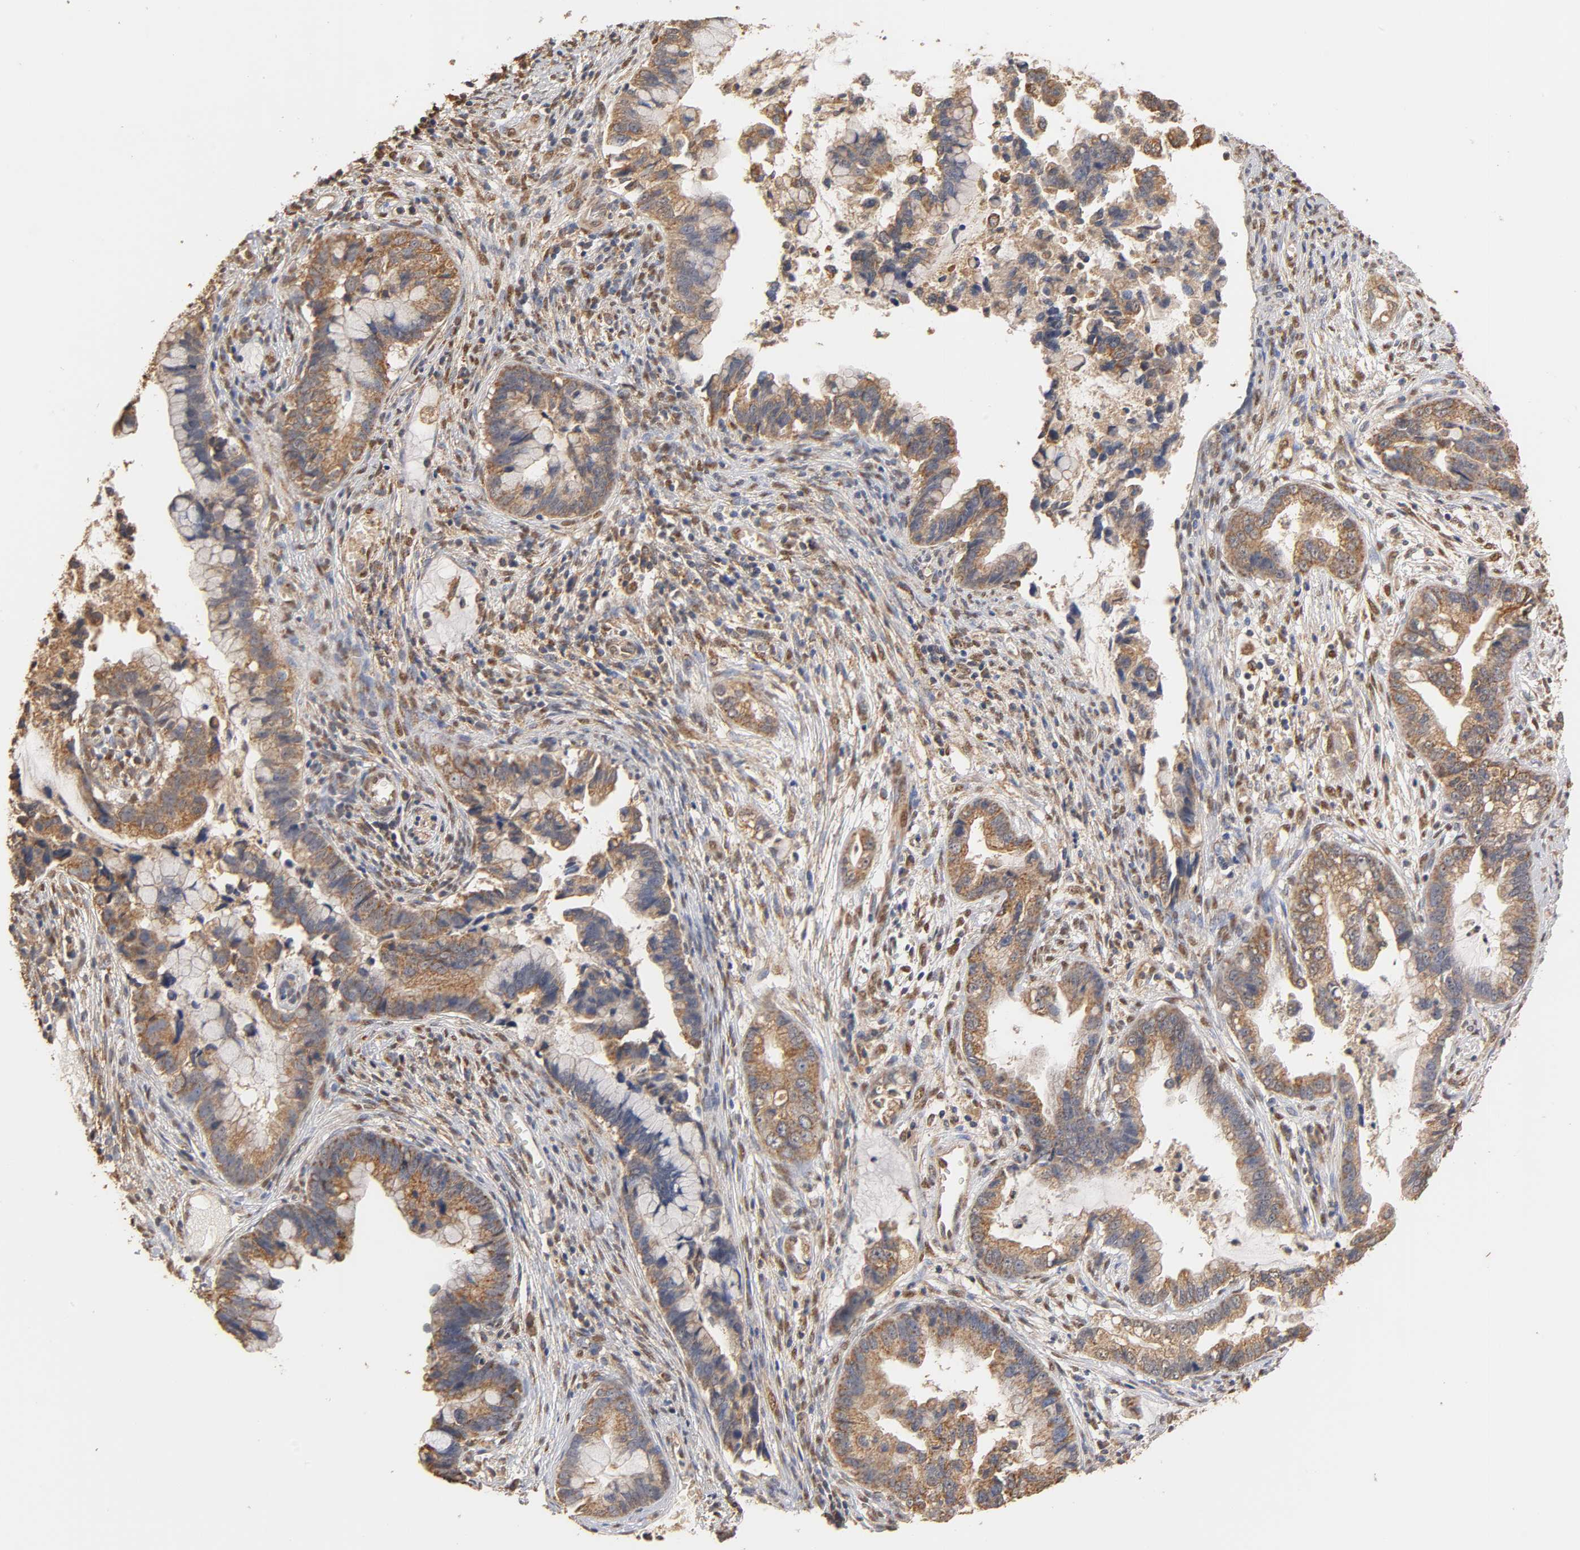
{"staining": {"intensity": "moderate", "quantity": "25%-75%", "location": "cytoplasmic/membranous"}, "tissue": "cervical cancer", "cell_type": "Tumor cells", "image_type": "cancer", "snomed": [{"axis": "morphology", "description": "Adenocarcinoma, NOS"}, {"axis": "topography", "description": "Cervix"}], "caption": "There is medium levels of moderate cytoplasmic/membranous staining in tumor cells of adenocarcinoma (cervical), as demonstrated by immunohistochemical staining (brown color).", "gene": "PKN1", "patient": {"sex": "female", "age": 44}}